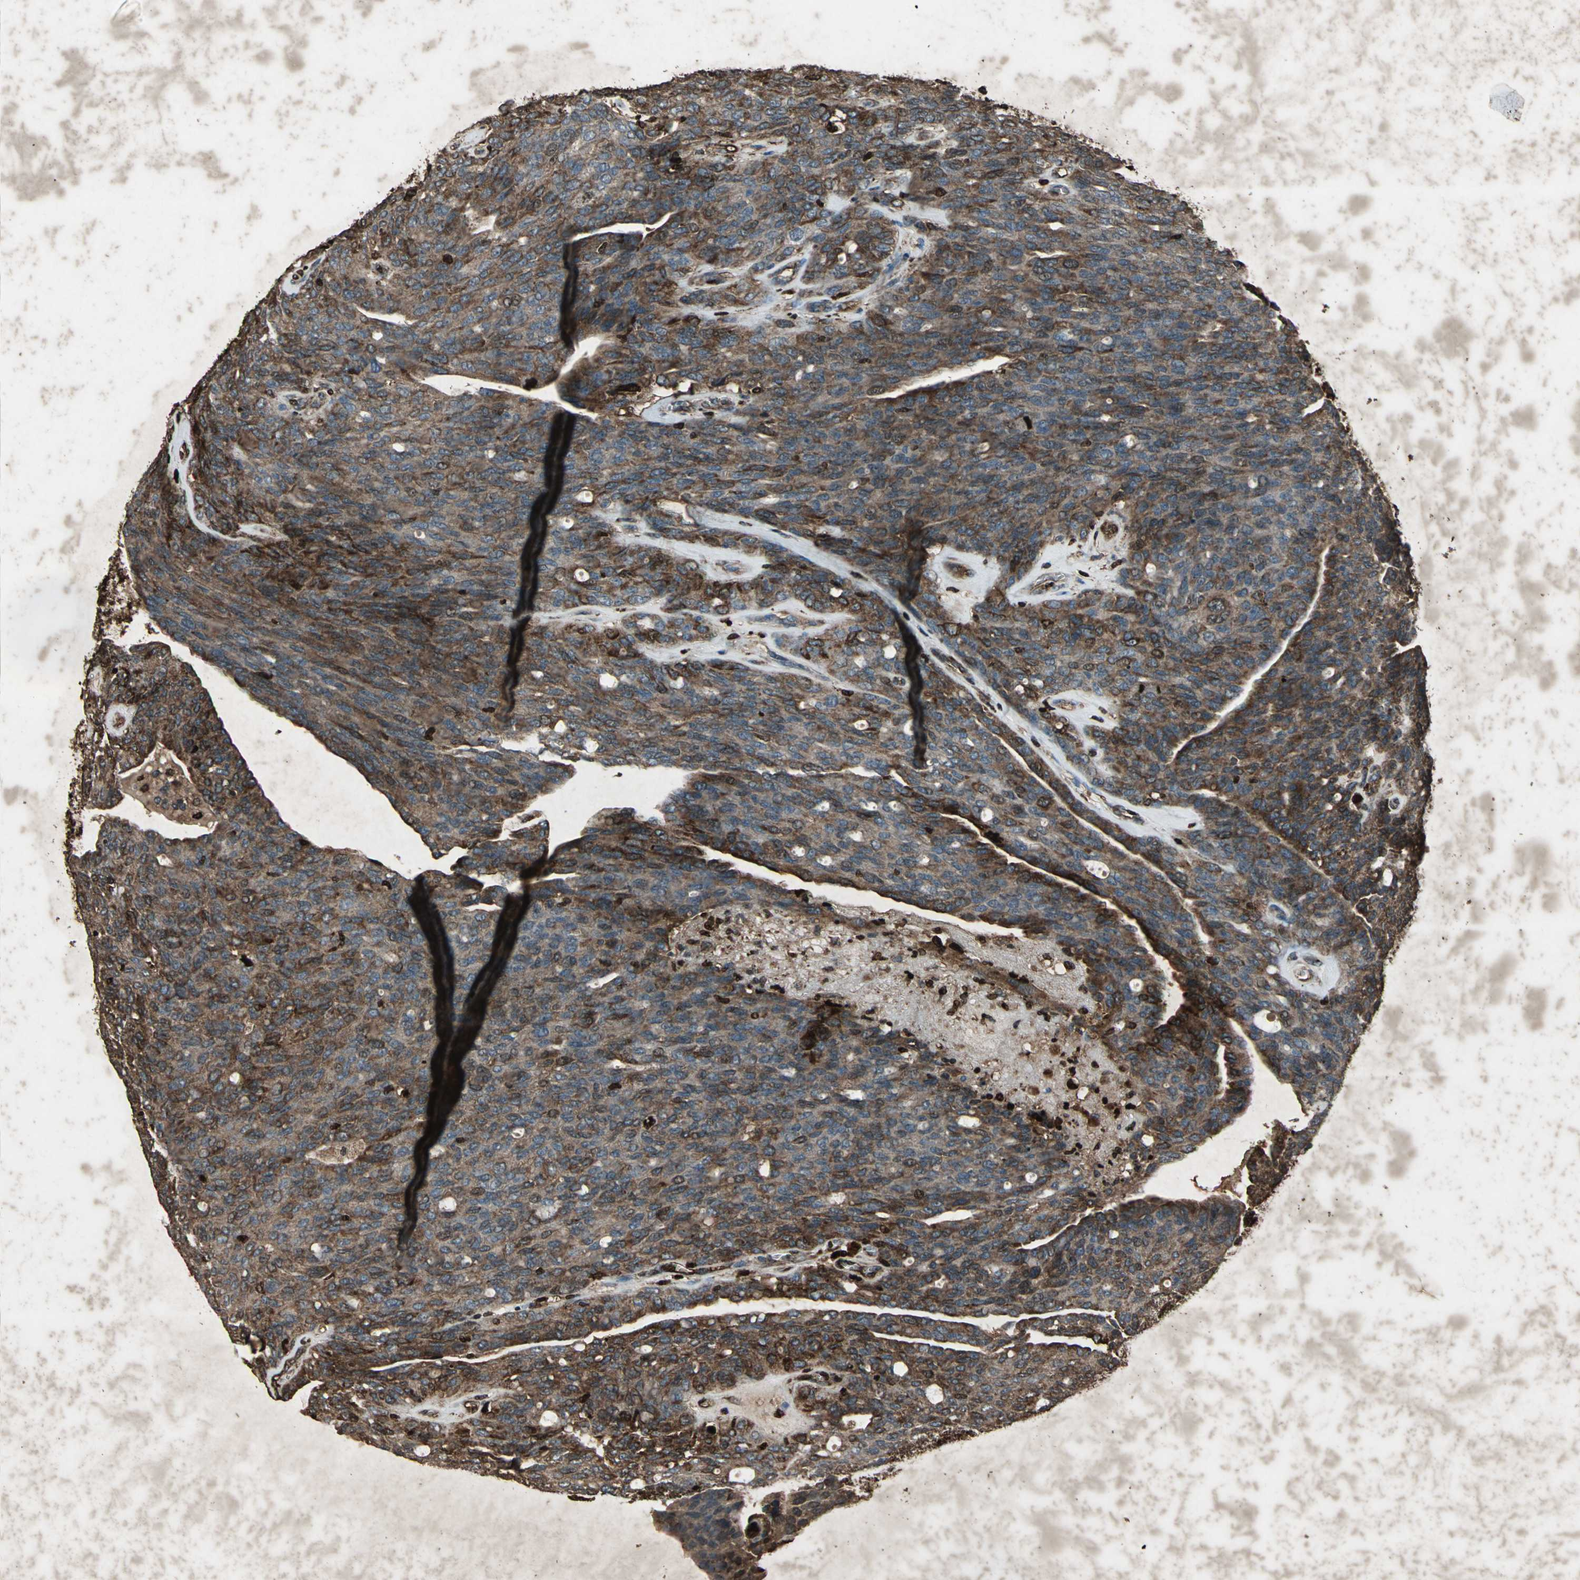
{"staining": {"intensity": "strong", "quantity": ">75%", "location": "cytoplasmic/membranous,nuclear"}, "tissue": "ovarian cancer", "cell_type": "Tumor cells", "image_type": "cancer", "snomed": [{"axis": "morphology", "description": "Carcinoma, endometroid"}, {"axis": "topography", "description": "Ovary"}], "caption": "Ovarian cancer stained for a protein displays strong cytoplasmic/membranous and nuclear positivity in tumor cells.", "gene": "SEPTIN4", "patient": {"sex": "female", "age": 60}}